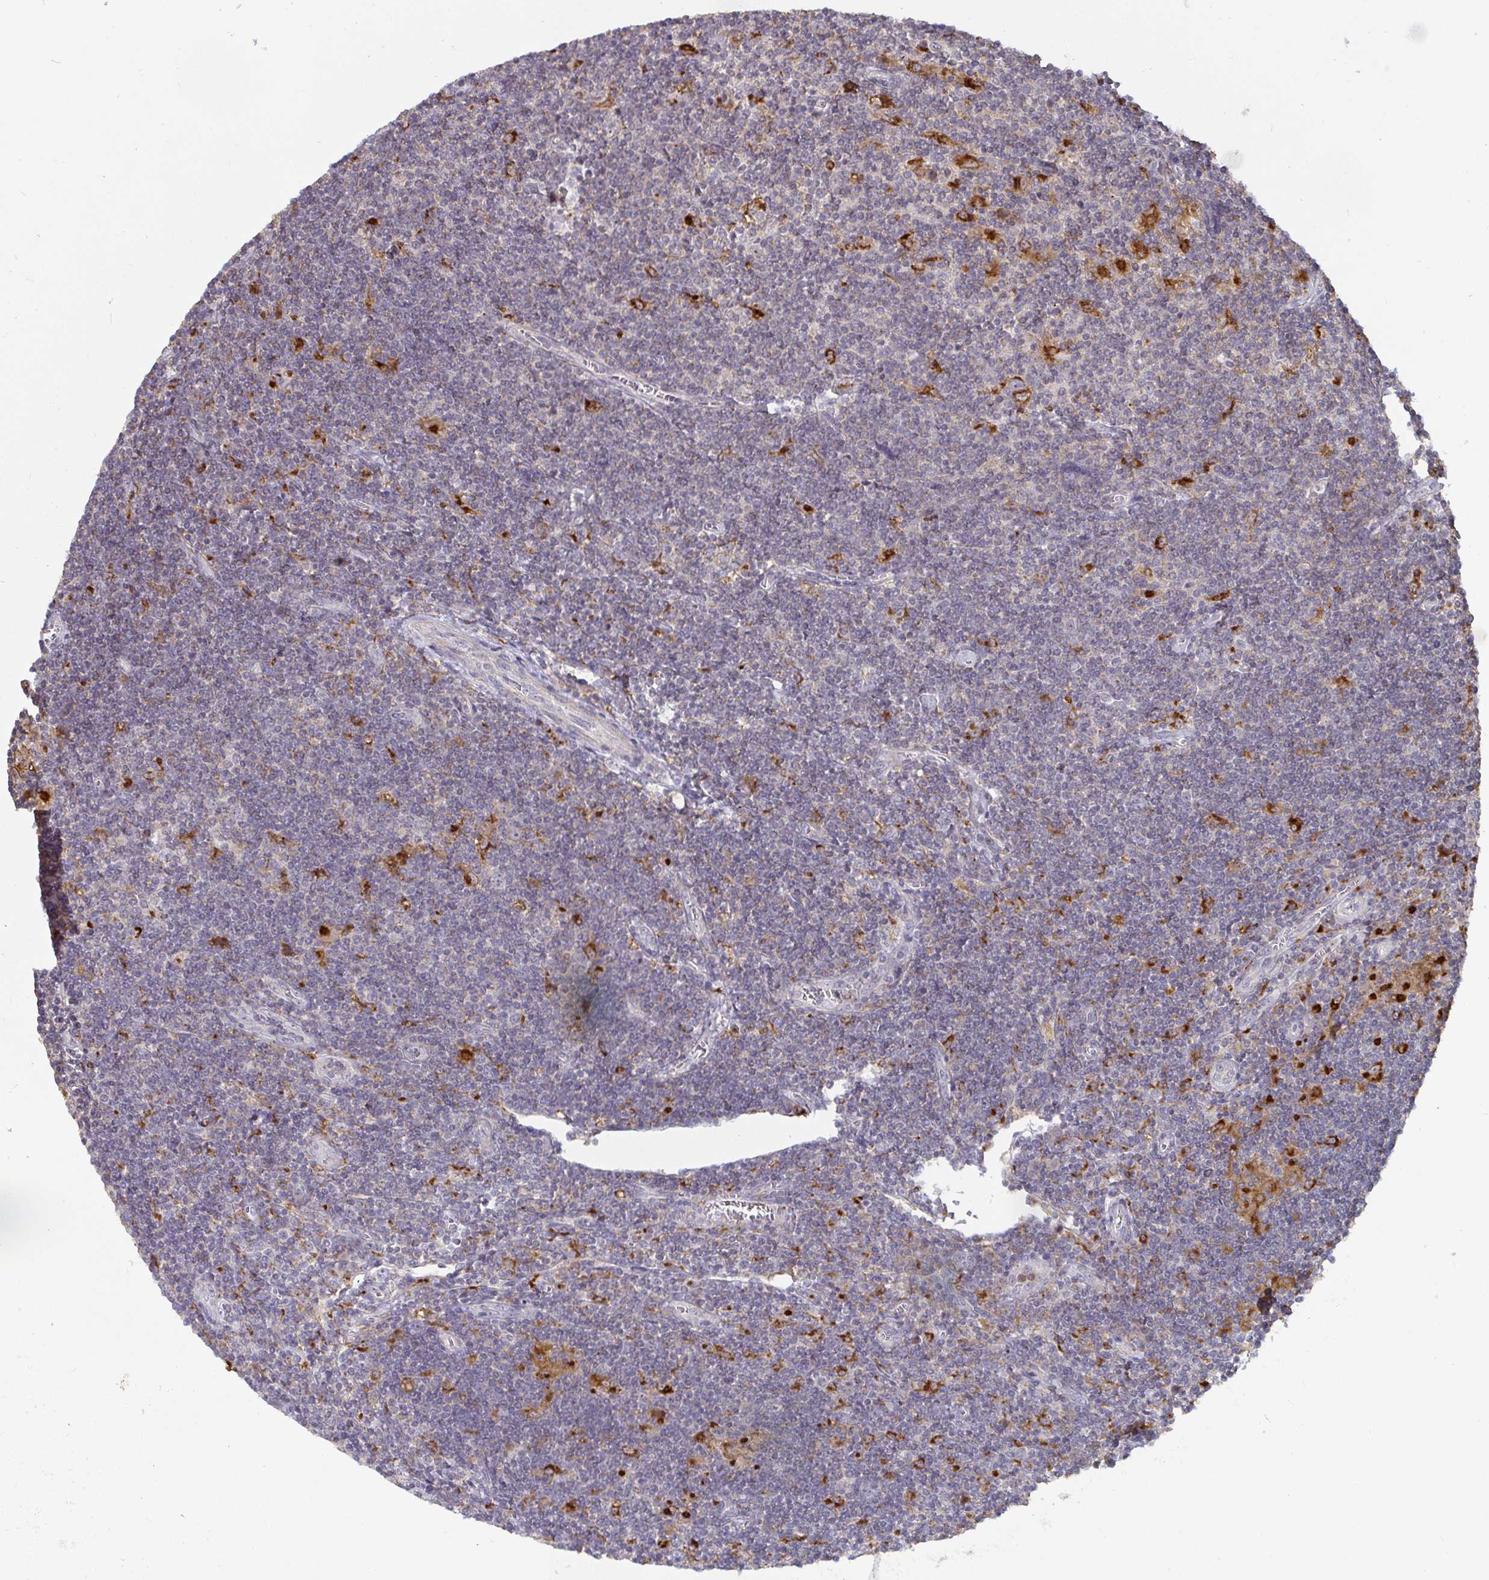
{"staining": {"intensity": "negative", "quantity": "none", "location": "none"}, "tissue": "lymphoma", "cell_type": "Tumor cells", "image_type": "cancer", "snomed": [{"axis": "morphology", "description": "Hodgkin's disease, NOS"}, {"axis": "topography", "description": "Lymph node"}], "caption": "A high-resolution photomicrograph shows immunohistochemistry staining of Hodgkin's disease, which shows no significant expression in tumor cells. The staining was performed using DAB (3,3'-diaminobenzidine) to visualize the protein expression in brown, while the nuclei were stained in blue with hematoxylin (Magnification: 20x).", "gene": "CDH18", "patient": {"sex": "male", "age": 40}}